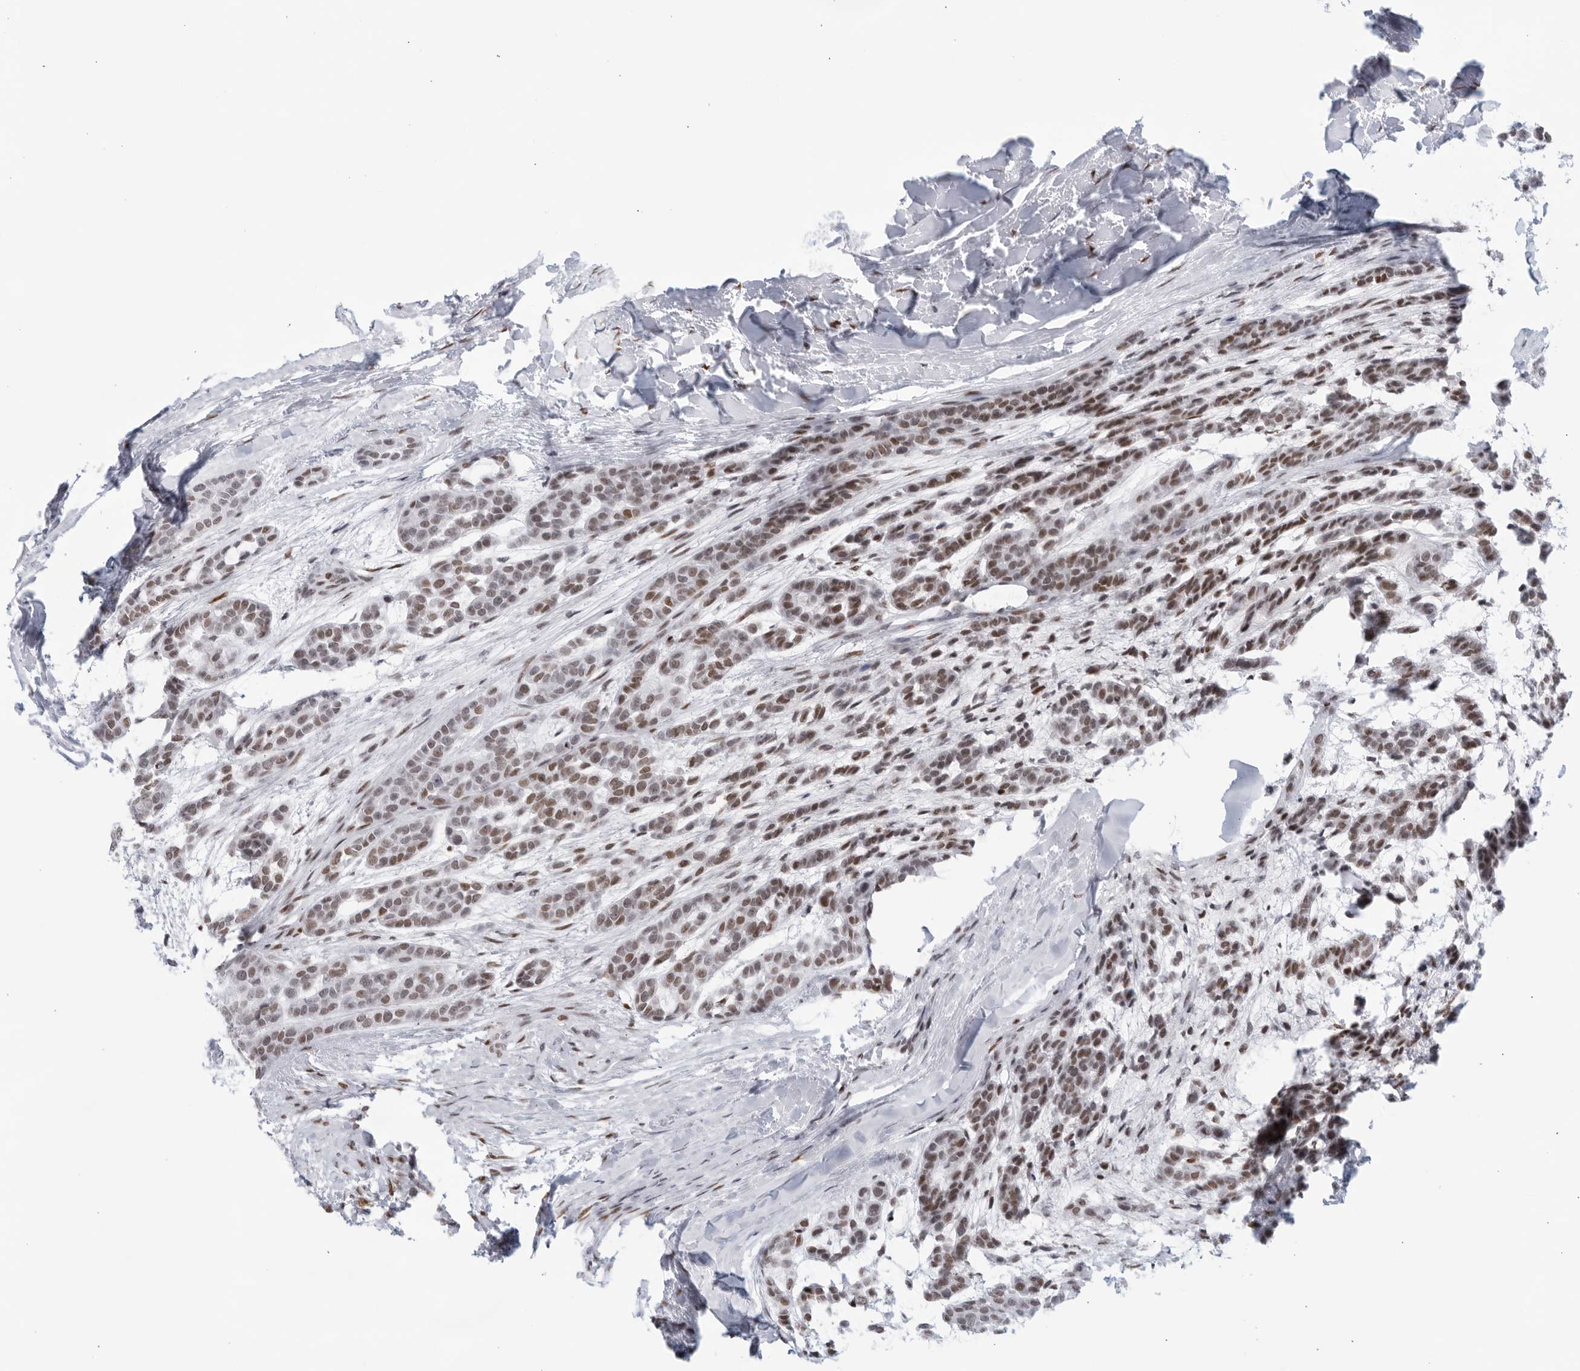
{"staining": {"intensity": "moderate", "quantity": "25%-75%", "location": "nuclear"}, "tissue": "head and neck cancer", "cell_type": "Tumor cells", "image_type": "cancer", "snomed": [{"axis": "morphology", "description": "Adenocarcinoma, NOS"}, {"axis": "morphology", "description": "Adenoma, NOS"}, {"axis": "topography", "description": "Head-Neck"}], "caption": "There is medium levels of moderate nuclear positivity in tumor cells of head and neck cancer, as demonstrated by immunohistochemical staining (brown color).", "gene": "HP1BP3", "patient": {"sex": "female", "age": 55}}